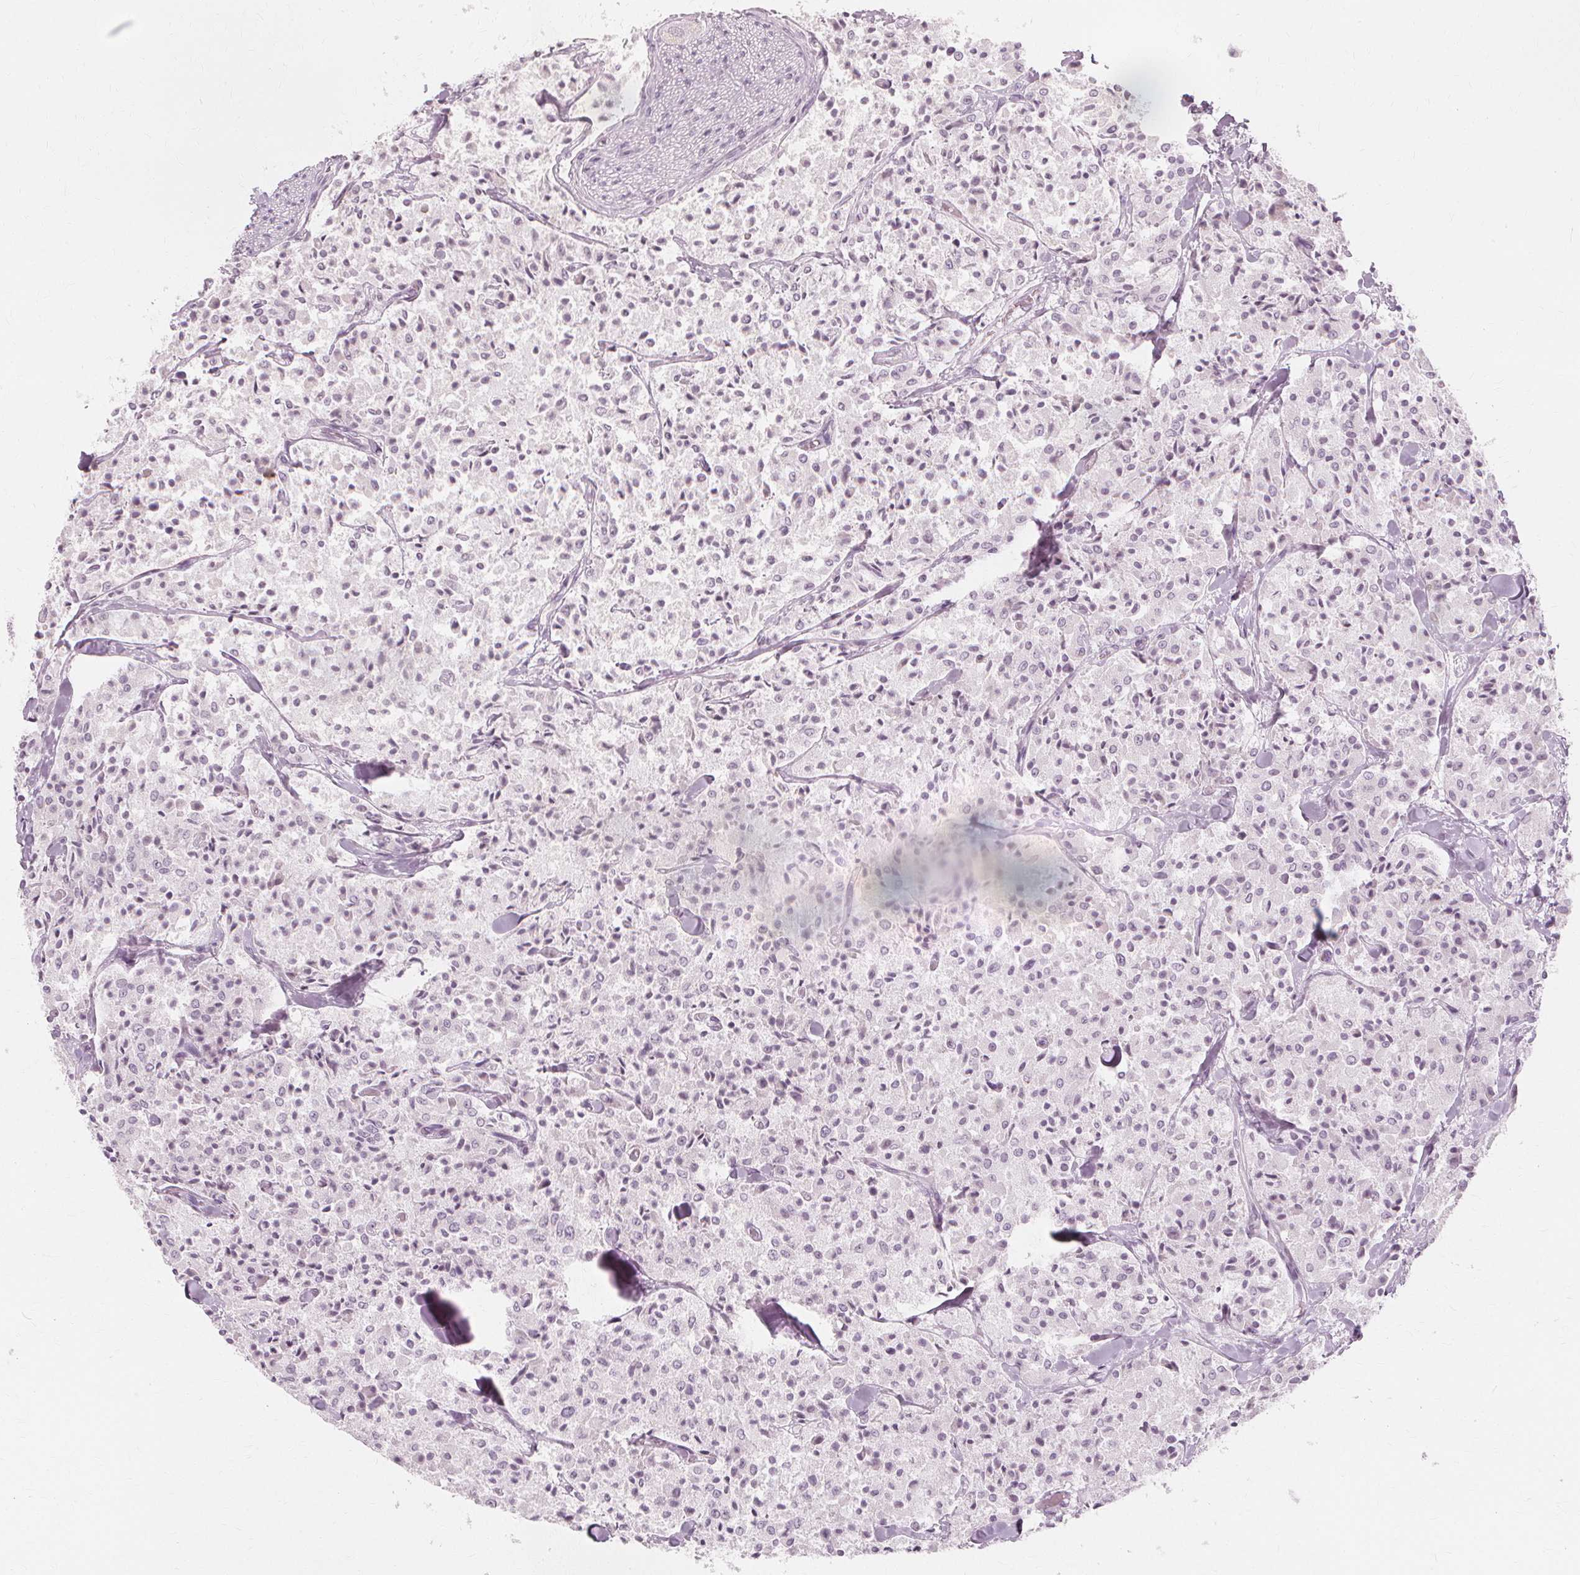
{"staining": {"intensity": "negative", "quantity": "none", "location": "none"}, "tissue": "carcinoid", "cell_type": "Tumor cells", "image_type": "cancer", "snomed": [{"axis": "morphology", "description": "Carcinoid, malignant, NOS"}, {"axis": "topography", "description": "Lung"}], "caption": "Tumor cells are negative for brown protein staining in carcinoid. (Stains: DAB (3,3'-diaminobenzidine) immunohistochemistry (IHC) with hematoxylin counter stain, Microscopy: brightfield microscopy at high magnification).", "gene": "NXPE1", "patient": {"sex": "male", "age": 71}}